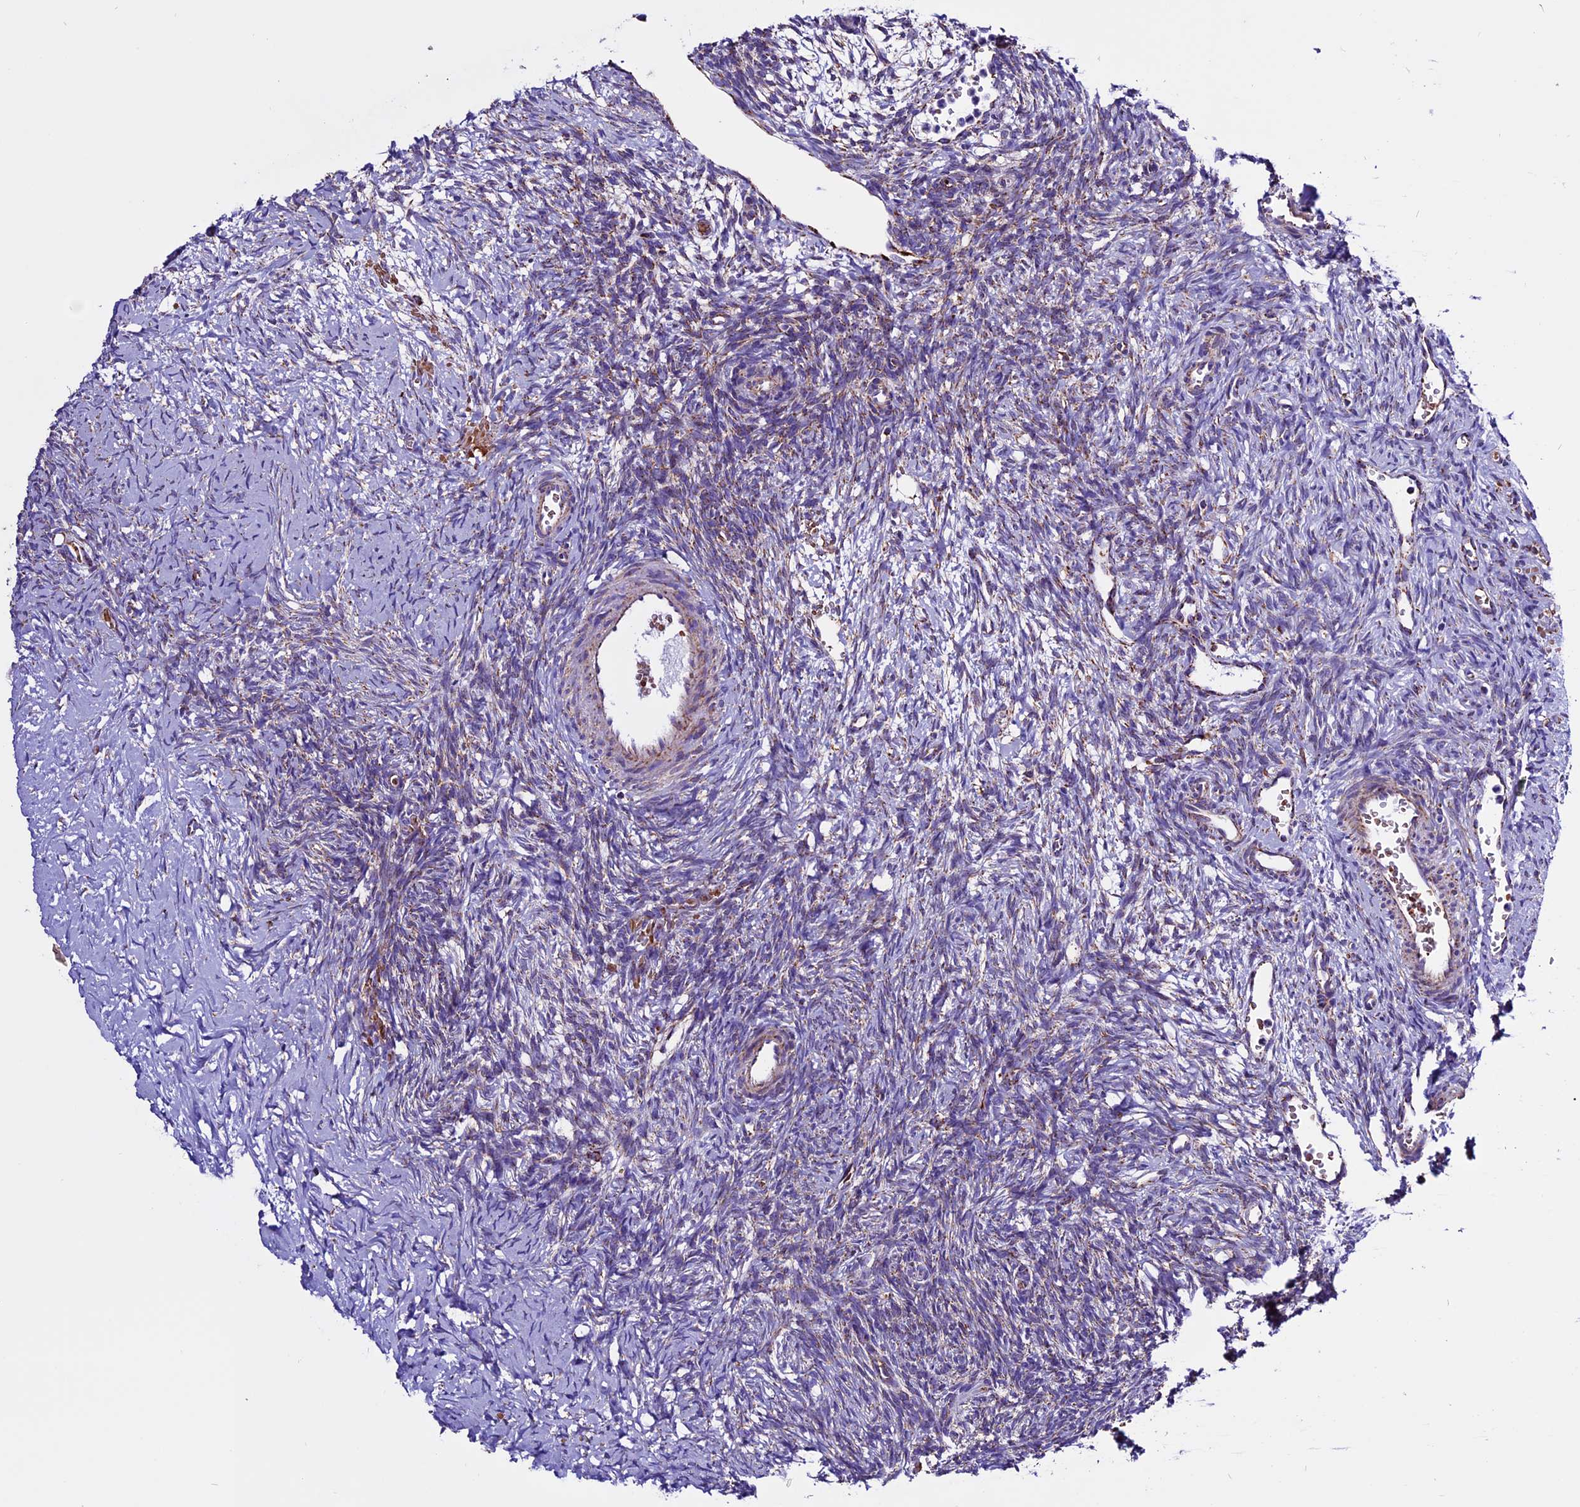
{"staining": {"intensity": "weak", "quantity": "<25%", "location": "cytoplasmic/membranous"}, "tissue": "ovary", "cell_type": "Ovarian stroma cells", "image_type": "normal", "snomed": [{"axis": "morphology", "description": "Normal tissue, NOS"}, {"axis": "topography", "description": "Ovary"}], "caption": "The IHC histopathology image has no significant positivity in ovarian stroma cells of ovary. The staining was performed using DAB (3,3'-diaminobenzidine) to visualize the protein expression in brown, while the nuclei were stained in blue with hematoxylin (Magnification: 20x).", "gene": "CX3CL1", "patient": {"sex": "female", "age": 39}}